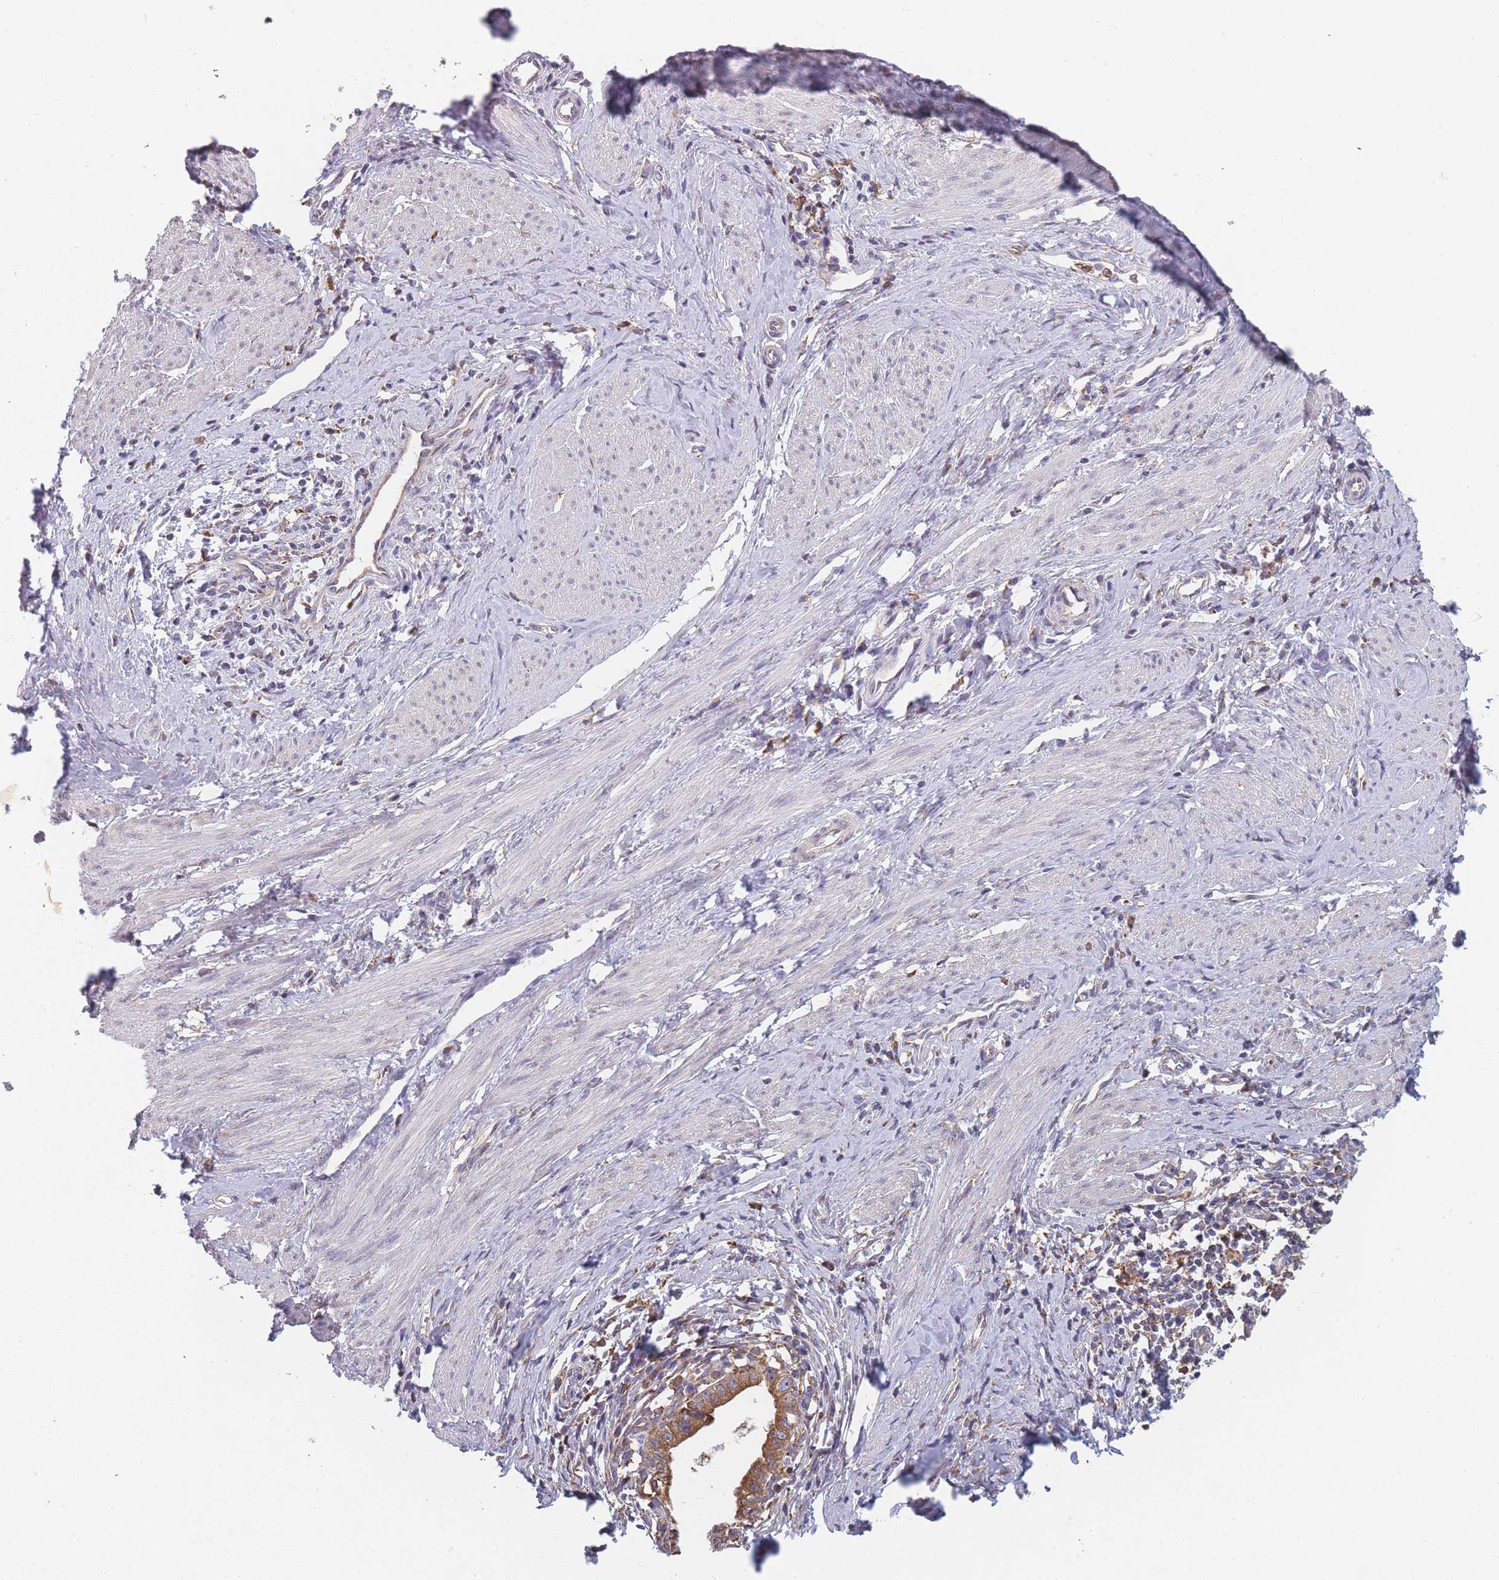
{"staining": {"intensity": "moderate", "quantity": ">75%", "location": "cytoplasmic/membranous"}, "tissue": "cervical cancer", "cell_type": "Tumor cells", "image_type": "cancer", "snomed": [{"axis": "morphology", "description": "Adenocarcinoma, NOS"}, {"axis": "topography", "description": "Cervix"}], "caption": "Cervical cancer stained with immunohistochemistry displays moderate cytoplasmic/membranous expression in about >75% of tumor cells.", "gene": "OR7C2", "patient": {"sex": "female", "age": 36}}